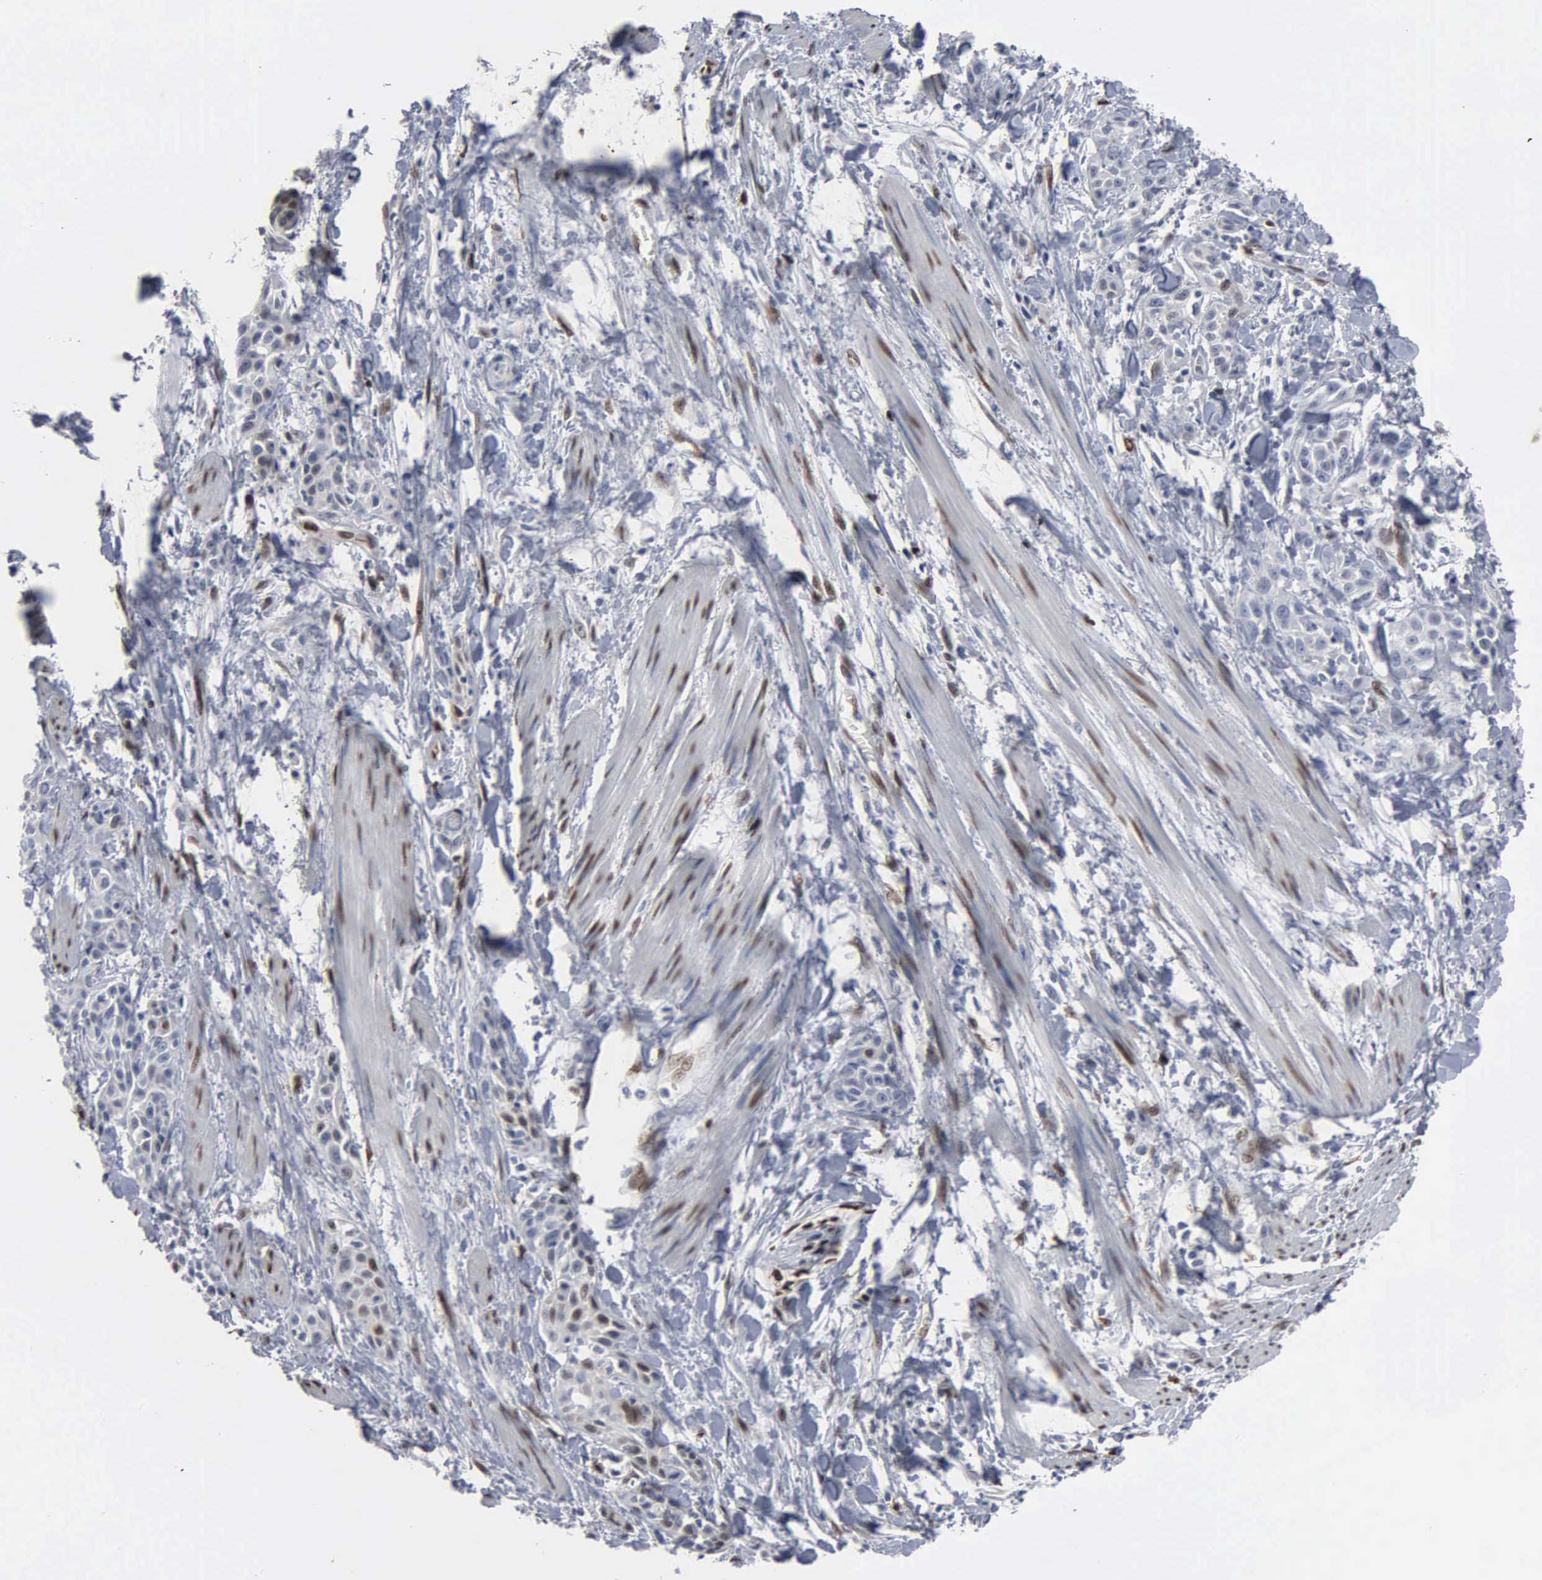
{"staining": {"intensity": "moderate", "quantity": "<25%", "location": "nuclear"}, "tissue": "skin cancer", "cell_type": "Tumor cells", "image_type": "cancer", "snomed": [{"axis": "morphology", "description": "Squamous cell carcinoma, NOS"}, {"axis": "topography", "description": "Skin"}, {"axis": "topography", "description": "Anal"}], "caption": "An image showing moderate nuclear staining in about <25% of tumor cells in skin cancer (squamous cell carcinoma), as visualized by brown immunohistochemical staining.", "gene": "FGF2", "patient": {"sex": "male", "age": 64}}